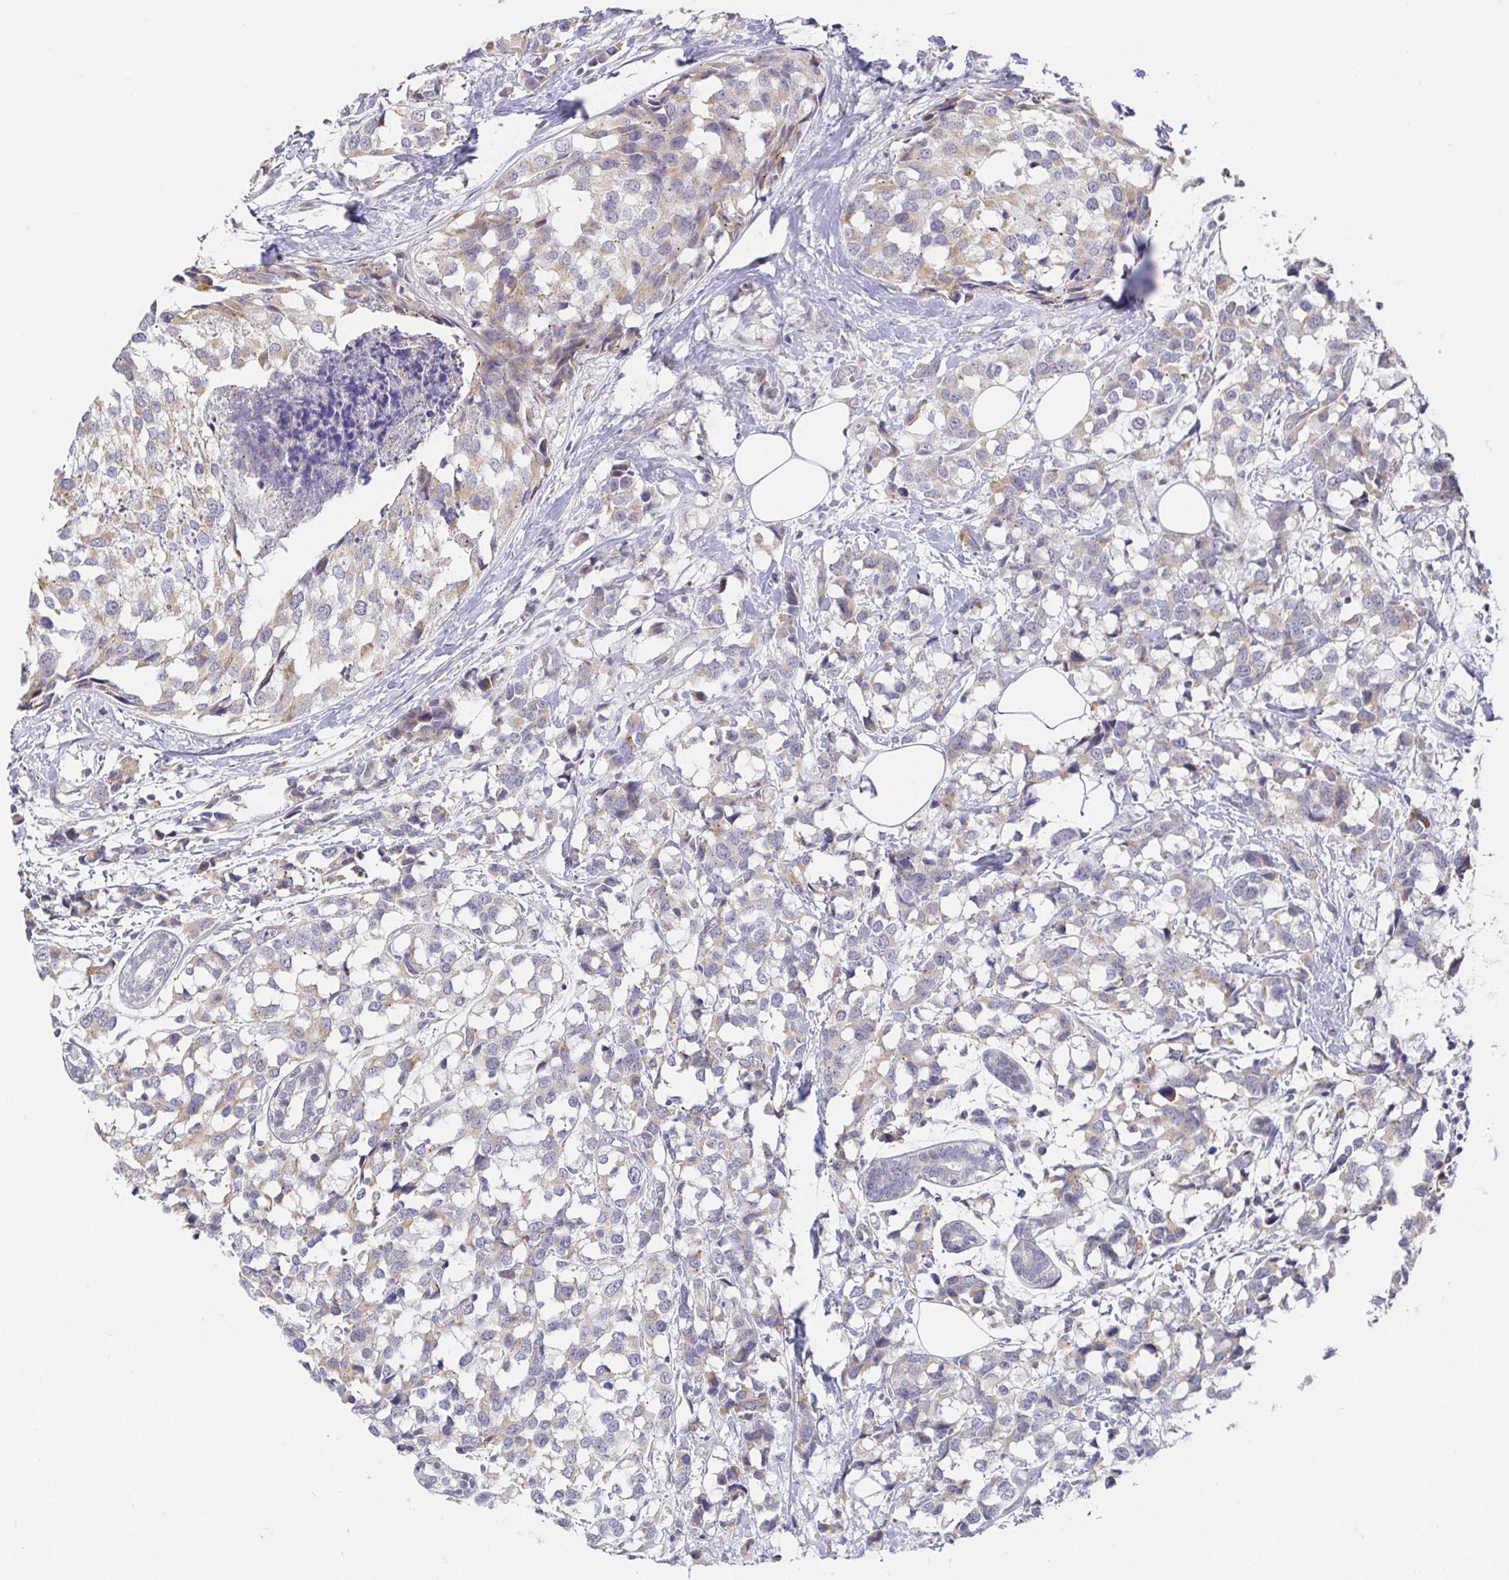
{"staining": {"intensity": "weak", "quantity": "<25%", "location": "cytoplasmic/membranous"}, "tissue": "breast cancer", "cell_type": "Tumor cells", "image_type": "cancer", "snomed": [{"axis": "morphology", "description": "Lobular carcinoma"}, {"axis": "topography", "description": "Breast"}], "caption": "IHC histopathology image of neoplastic tissue: breast cancer (lobular carcinoma) stained with DAB (3,3'-diaminobenzidine) demonstrates no significant protein expression in tumor cells. The staining is performed using DAB brown chromogen with nuclei counter-stained in using hematoxylin.", "gene": "CIT", "patient": {"sex": "female", "age": 59}}